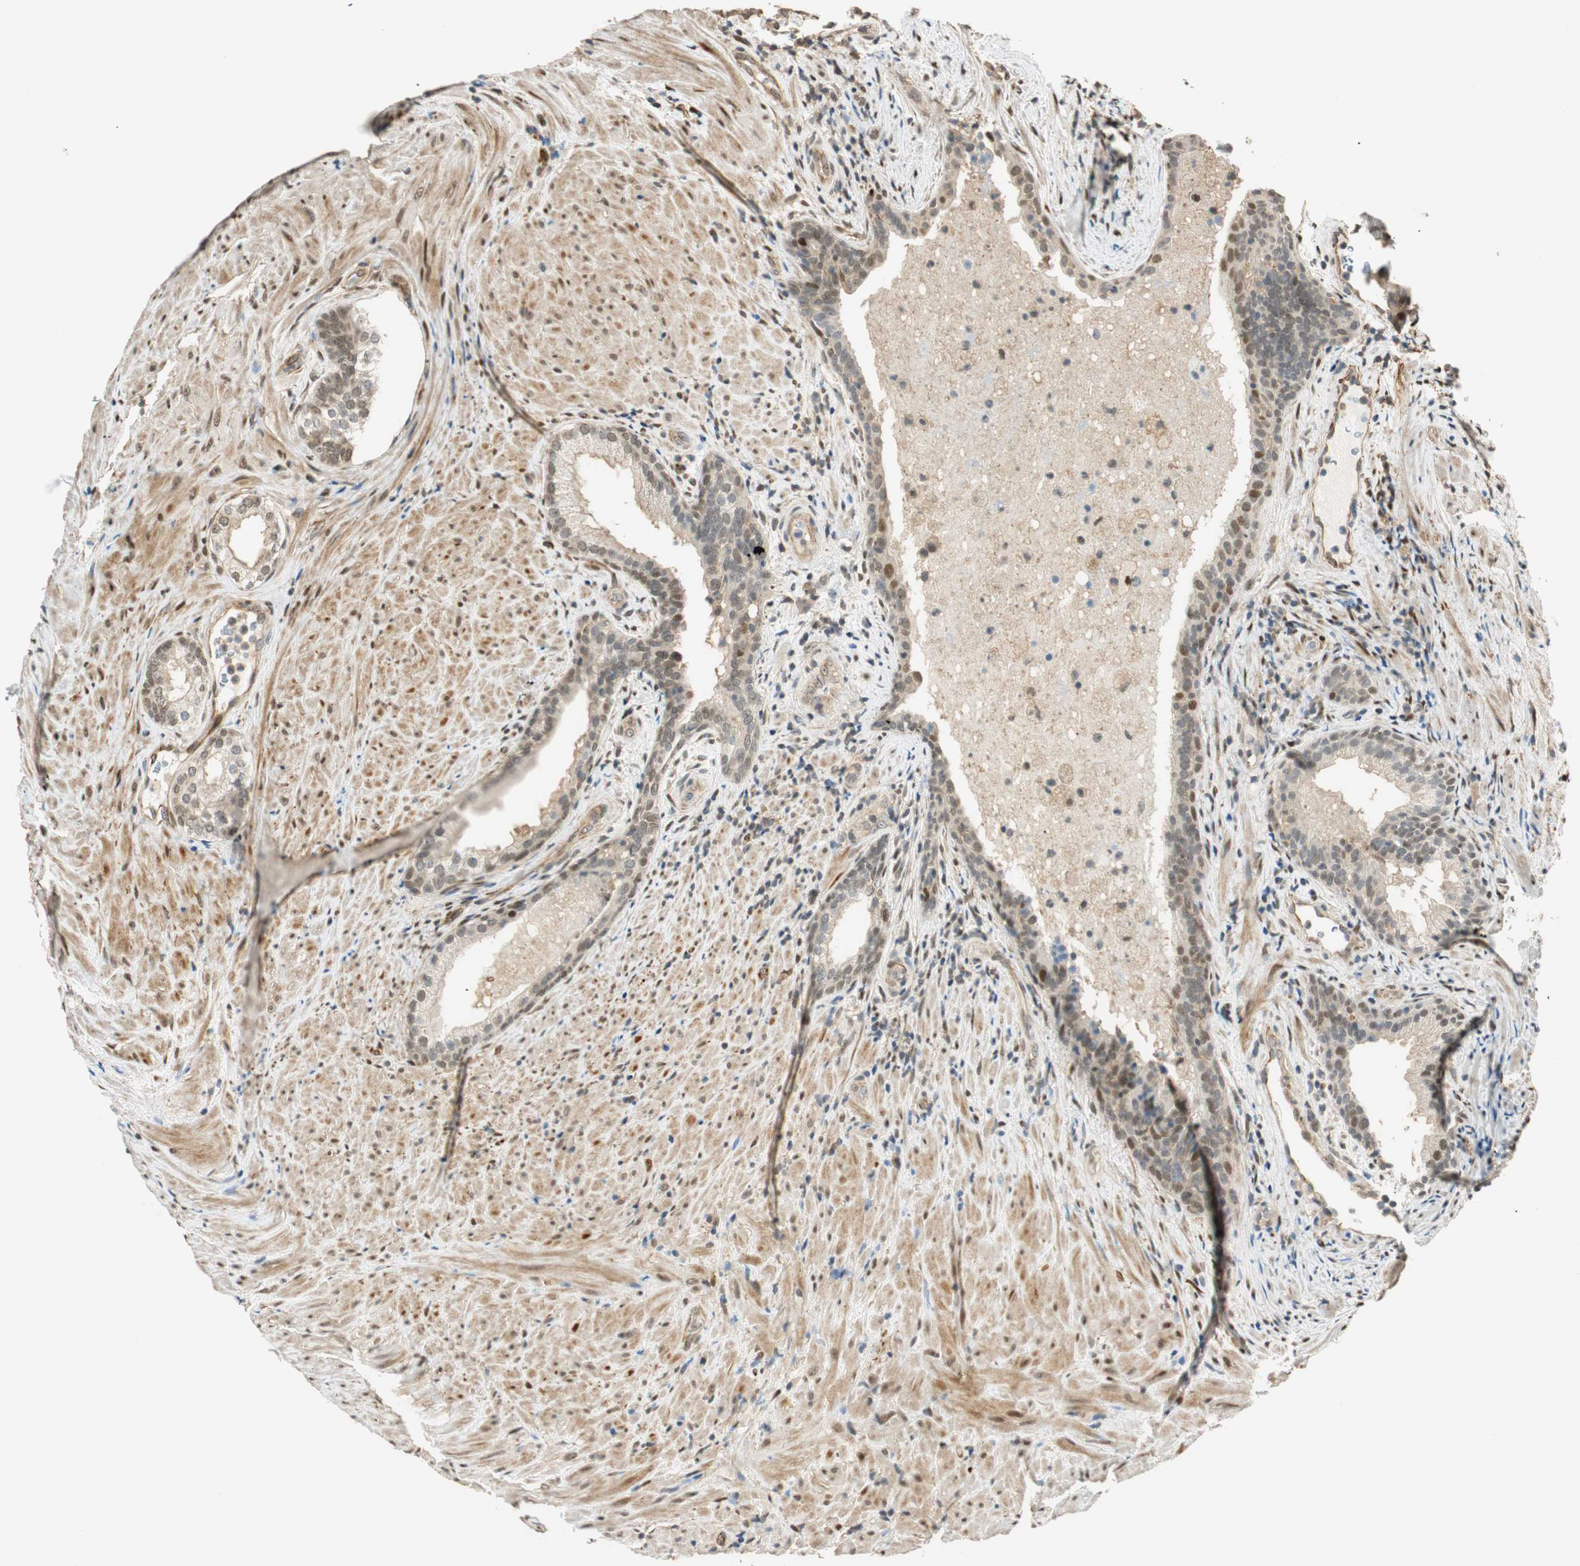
{"staining": {"intensity": "weak", "quantity": "25%-75%", "location": "nuclear"}, "tissue": "prostate", "cell_type": "Glandular cells", "image_type": "normal", "snomed": [{"axis": "morphology", "description": "Normal tissue, NOS"}, {"axis": "topography", "description": "Prostate"}], "caption": "Glandular cells display low levels of weak nuclear expression in approximately 25%-75% of cells in normal prostate.", "gene": "NES", "patient": {"sex": "male", "age": 76}}